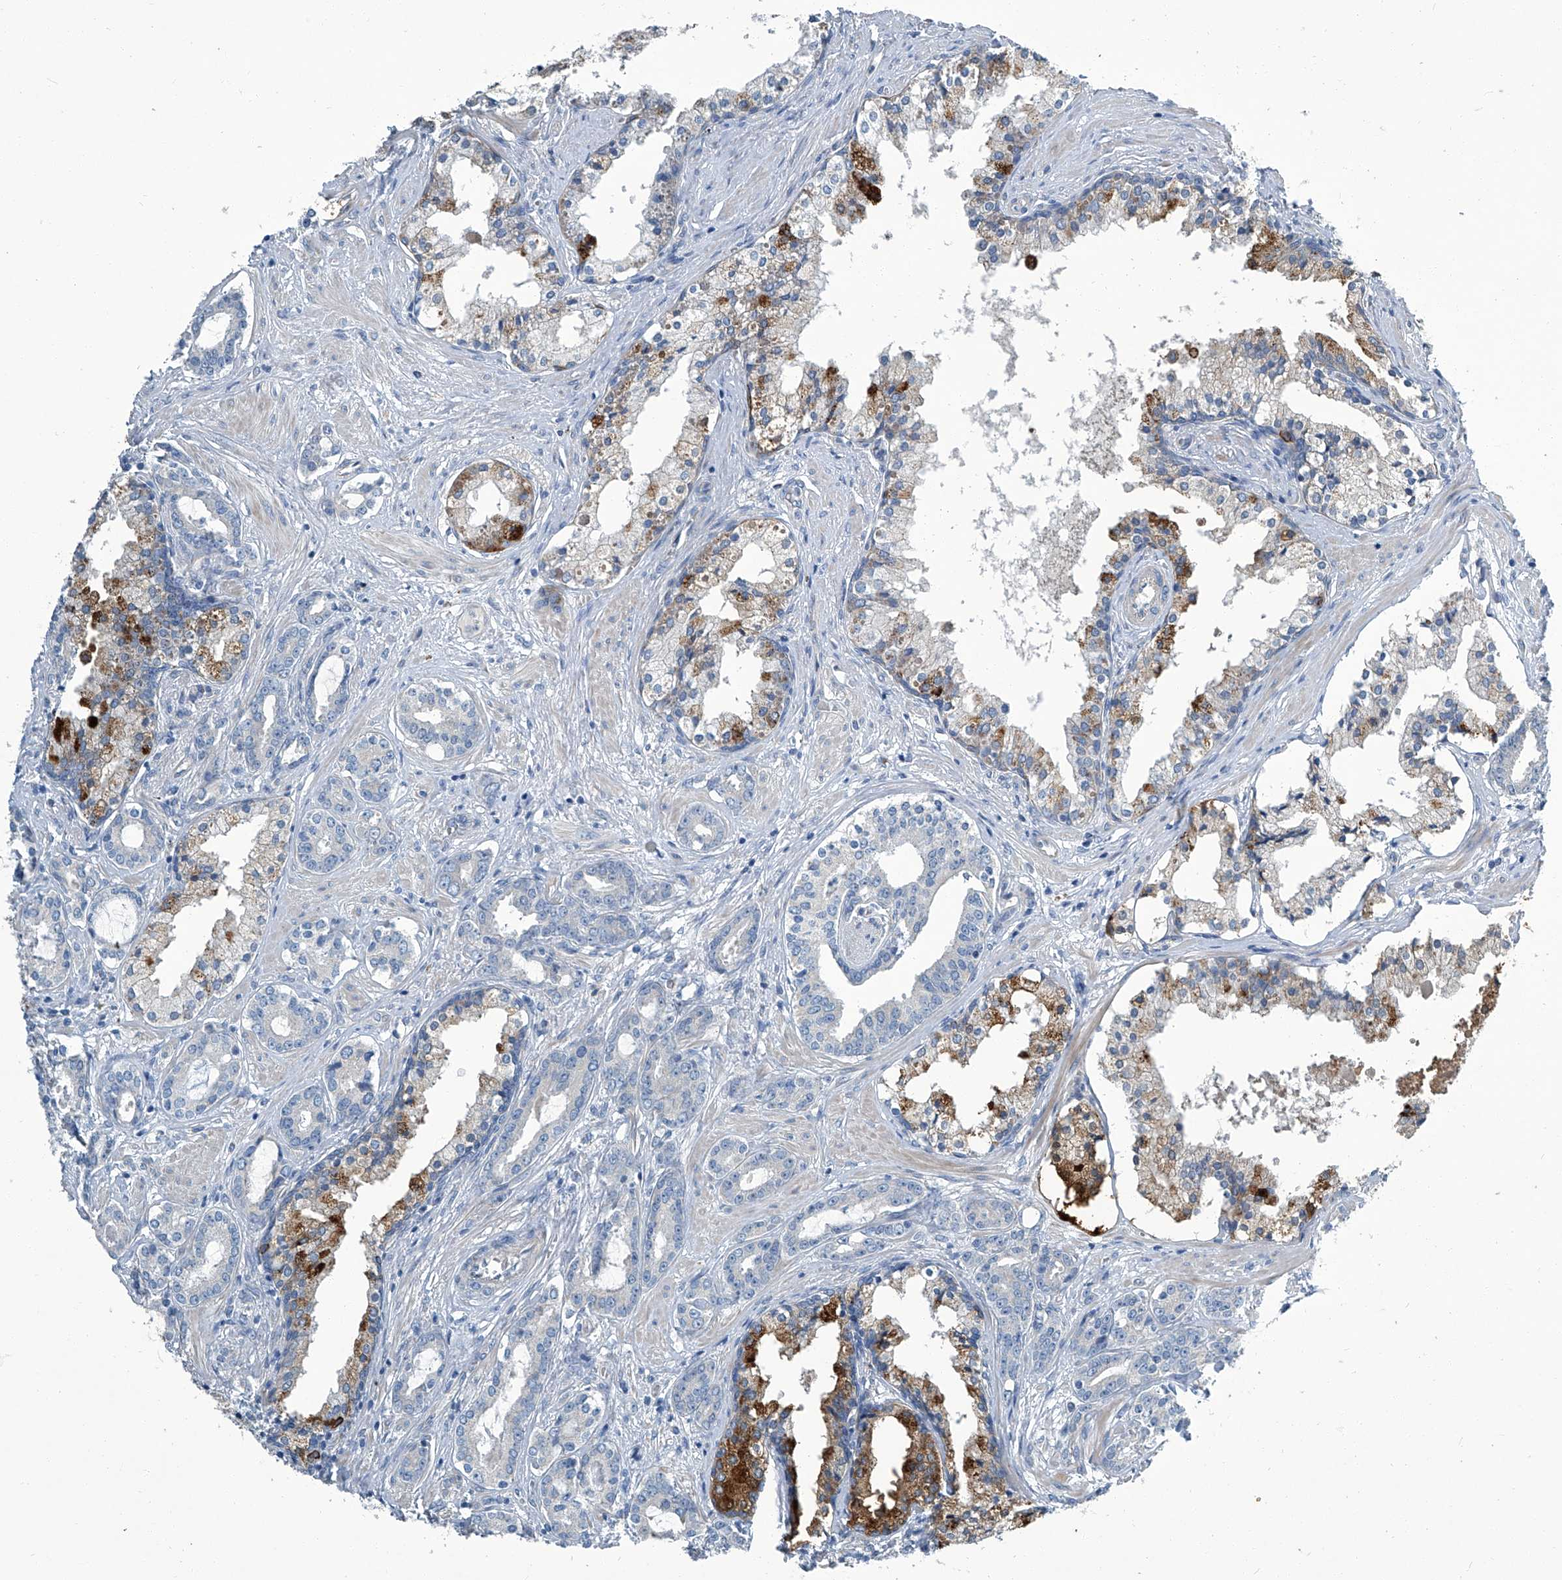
{"staining": {"intensity": "negative", "quantity": "none", "location": "none"}, "tissue": "prostate cancer", "cell_type": "Tumor cells", "image_type": "cancer", "snomed": [{"axis": "morphology", "description": "Adenocarcinoma, High grade"}, {"axis": "topography", "description": "Prostate"}], "caption": "Protein analysis of prostate cancer shows no significant expression in tumor cells.", "gene": "SLC26A11", "patient": {"sex": "male", "age": 58}}